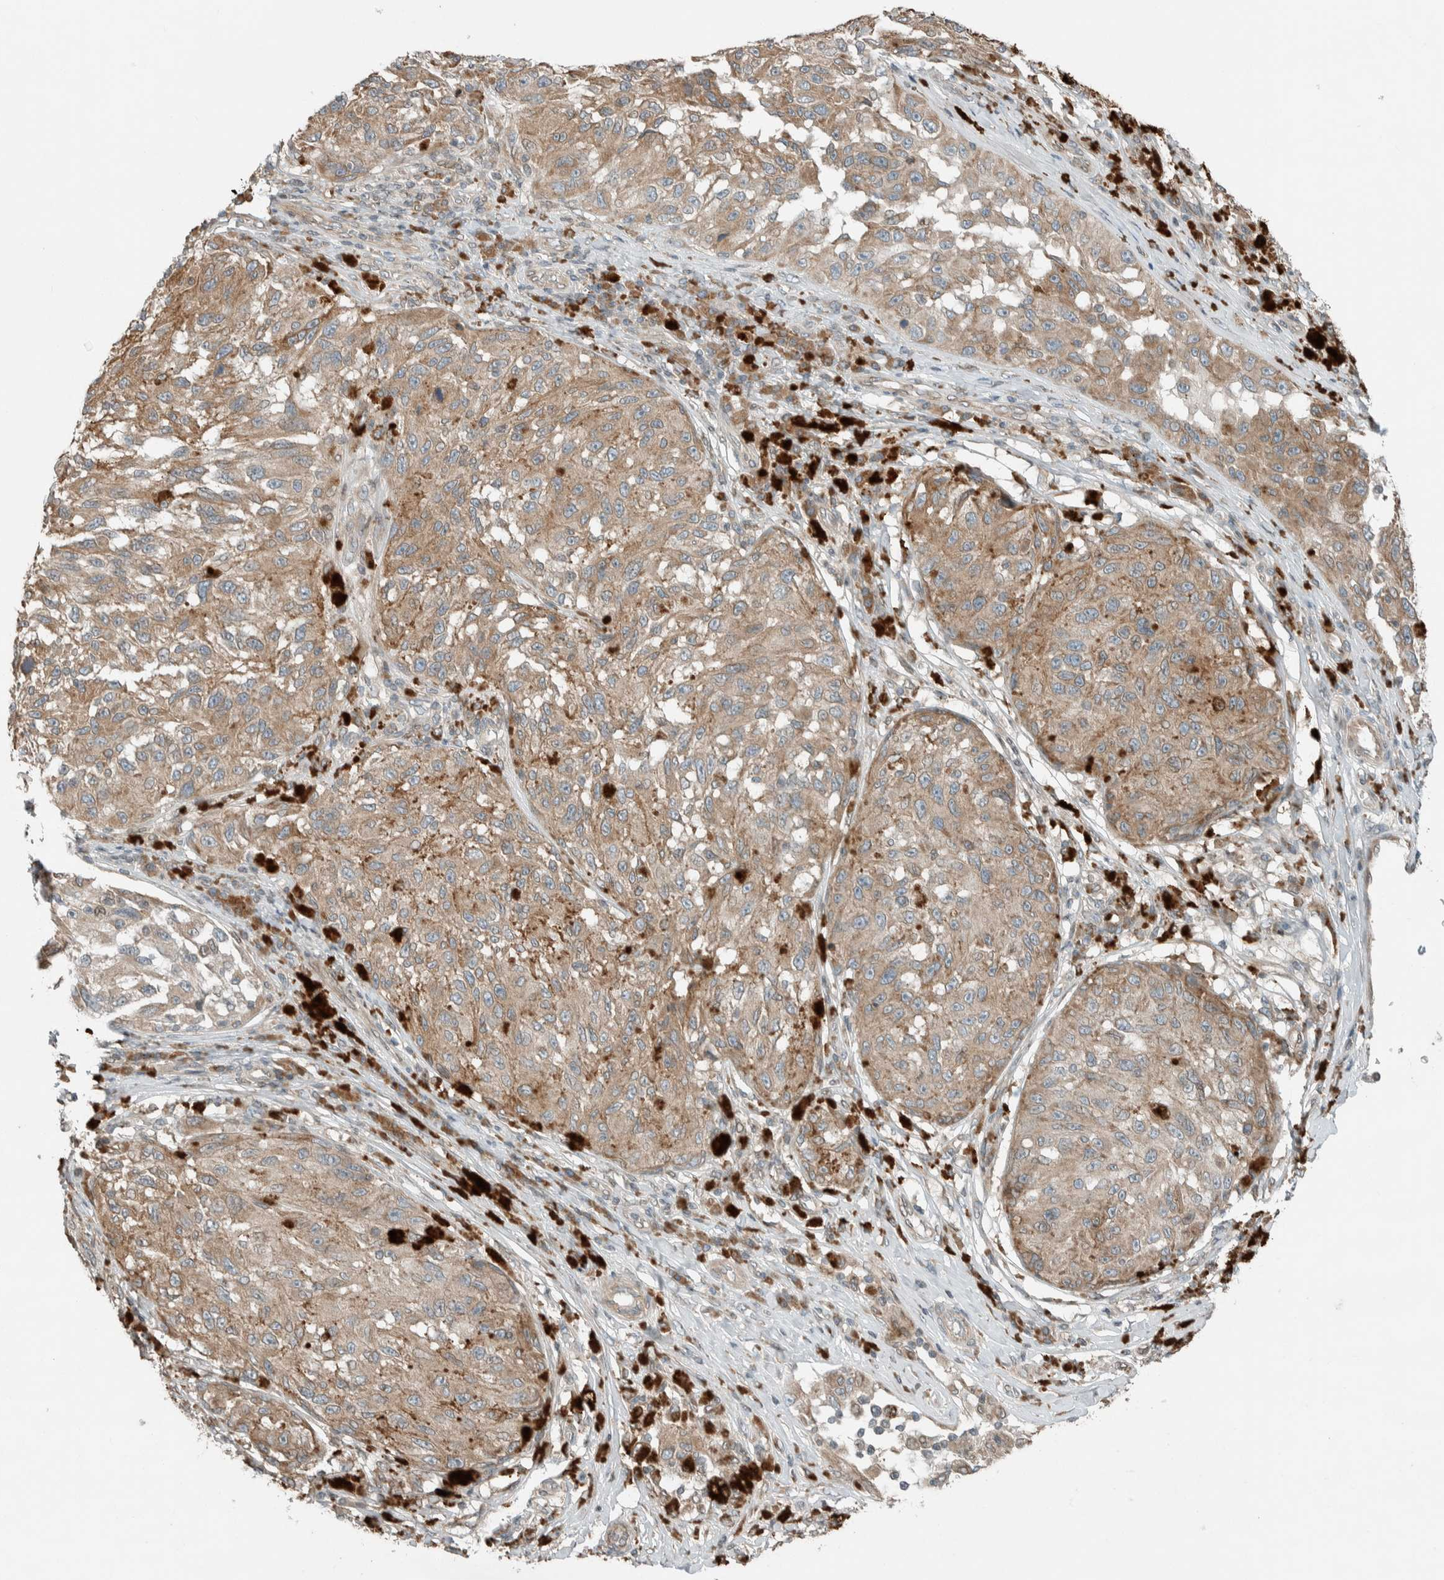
{"staining": {"intensity": "weak", "quantity": ">75%", "location": "cytoplasmic/membranous"}, "tissue": "melanoma", "cell_type": "Tumor cells", "image_type": "cancer", "snomed": [{"axis": "morphology", "description": "Malignant melanoma, NOS"}, {"axis": "topography", "description": "Skin"}], "caption": "A brown stain labels weak cytoplasmic/membranous staining of a protein in human melanoma tumor cells. (brown staining indicates protein expression, while blue staining denotes nuclei).", "gene": "SEL1L", "patient": {"sex": "female", "age": 73}}